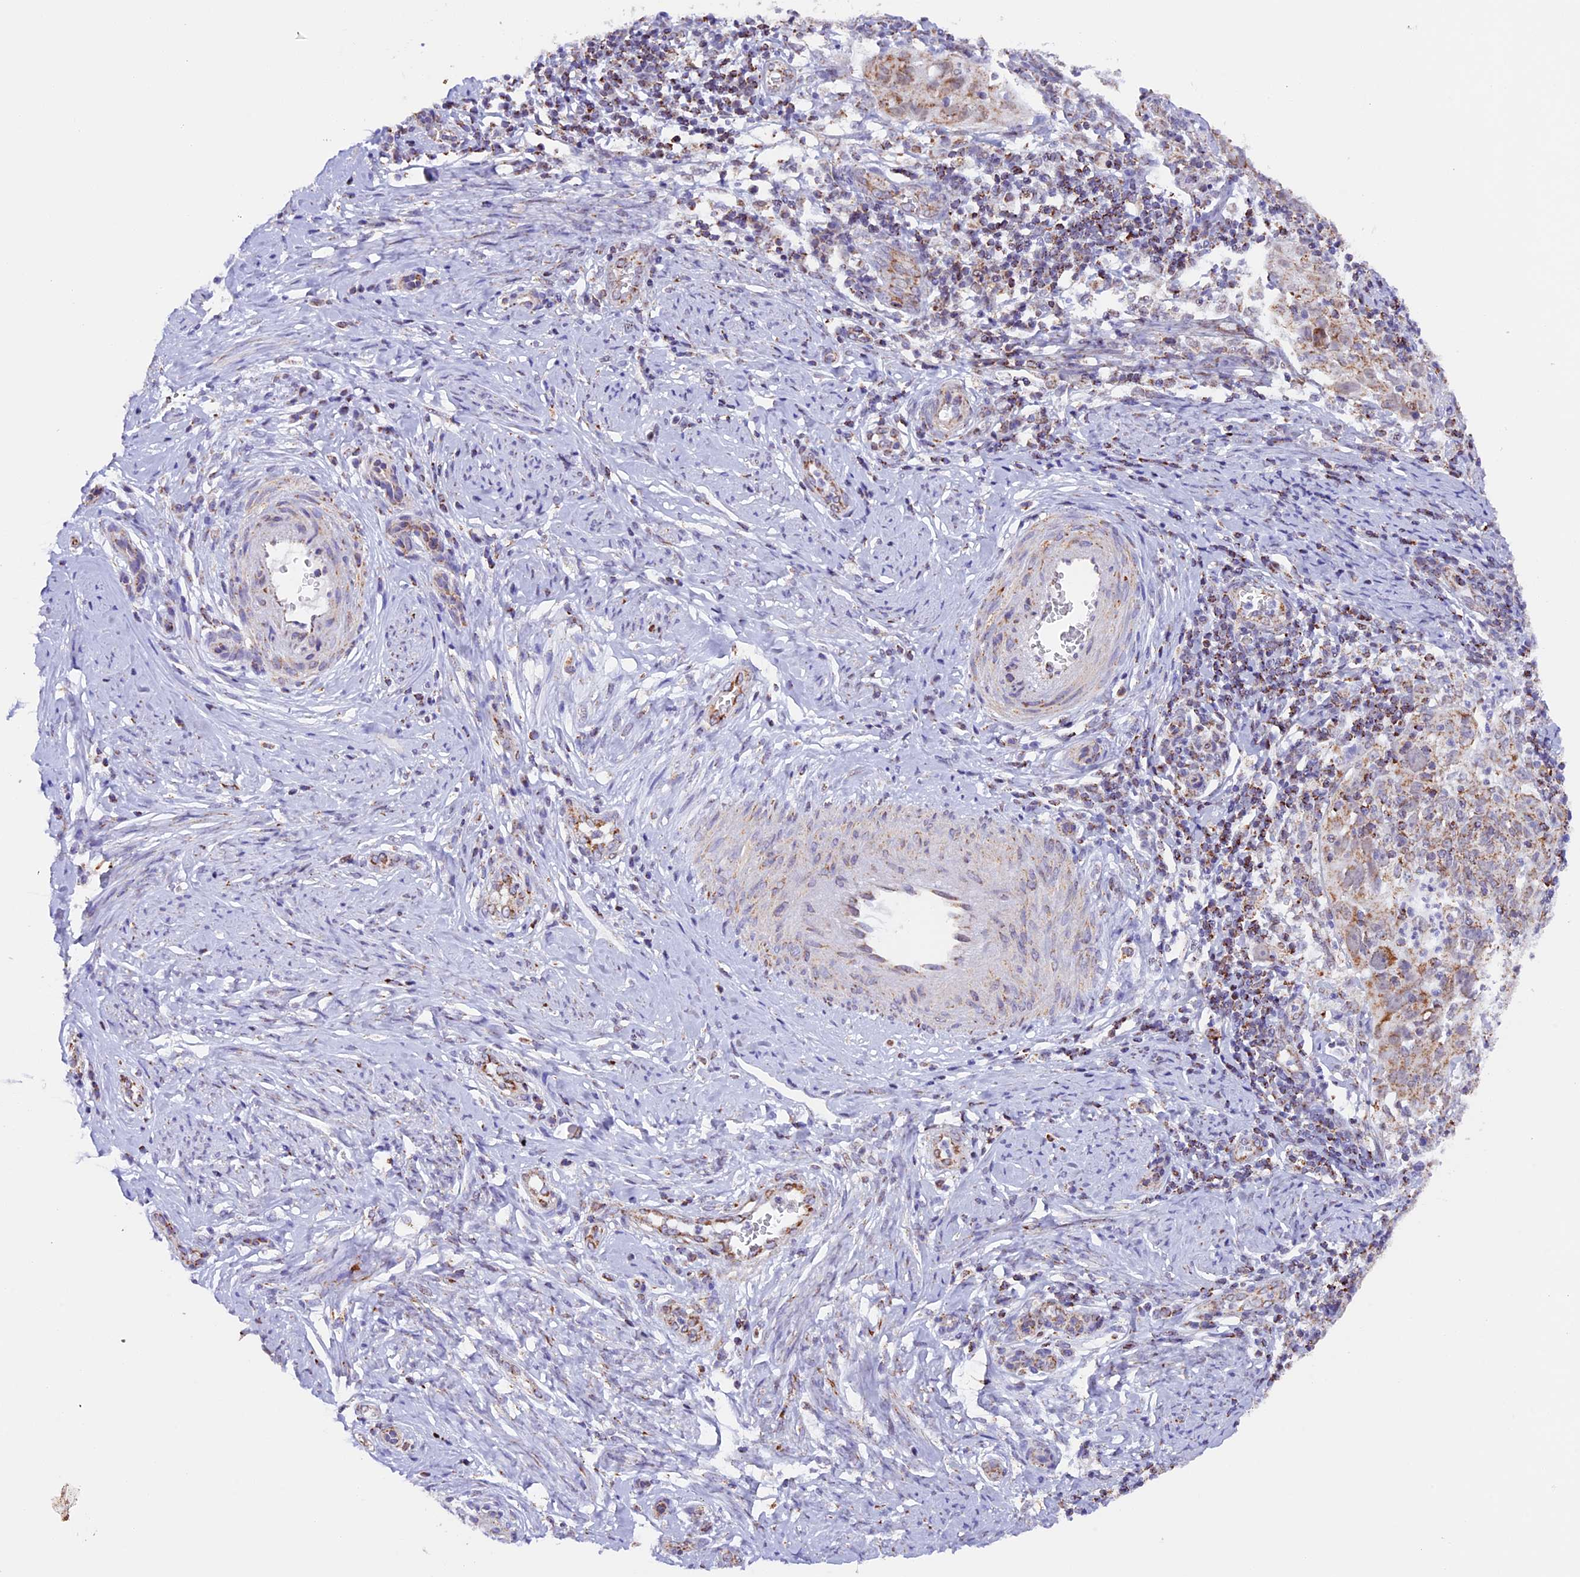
{"staining": {"intensity": "weak", "quantity": ">75%", "location": "cytoplasmic/membranous"}, "tissue": "cervical cancer", "cell_type": "Tumor cells", "image_type": "cancer", "snomed": [{"axis": "morphology", "description": "Normal tissue, NOS"}, {"axis": "morphology", "description": "Squamous cell carcinoma, NOS"}, {"axis": "topography", "description": "Cervix"}], "caption": "Cervical cancer (squamous cell carcinoma) stained with immunohistochemistry demonstrates weak cytoplasmic/membranous positivity in approximately >75% of tumor cells.", "gene": "TFAM", "patient": {"sex": "female", "age": 31}}